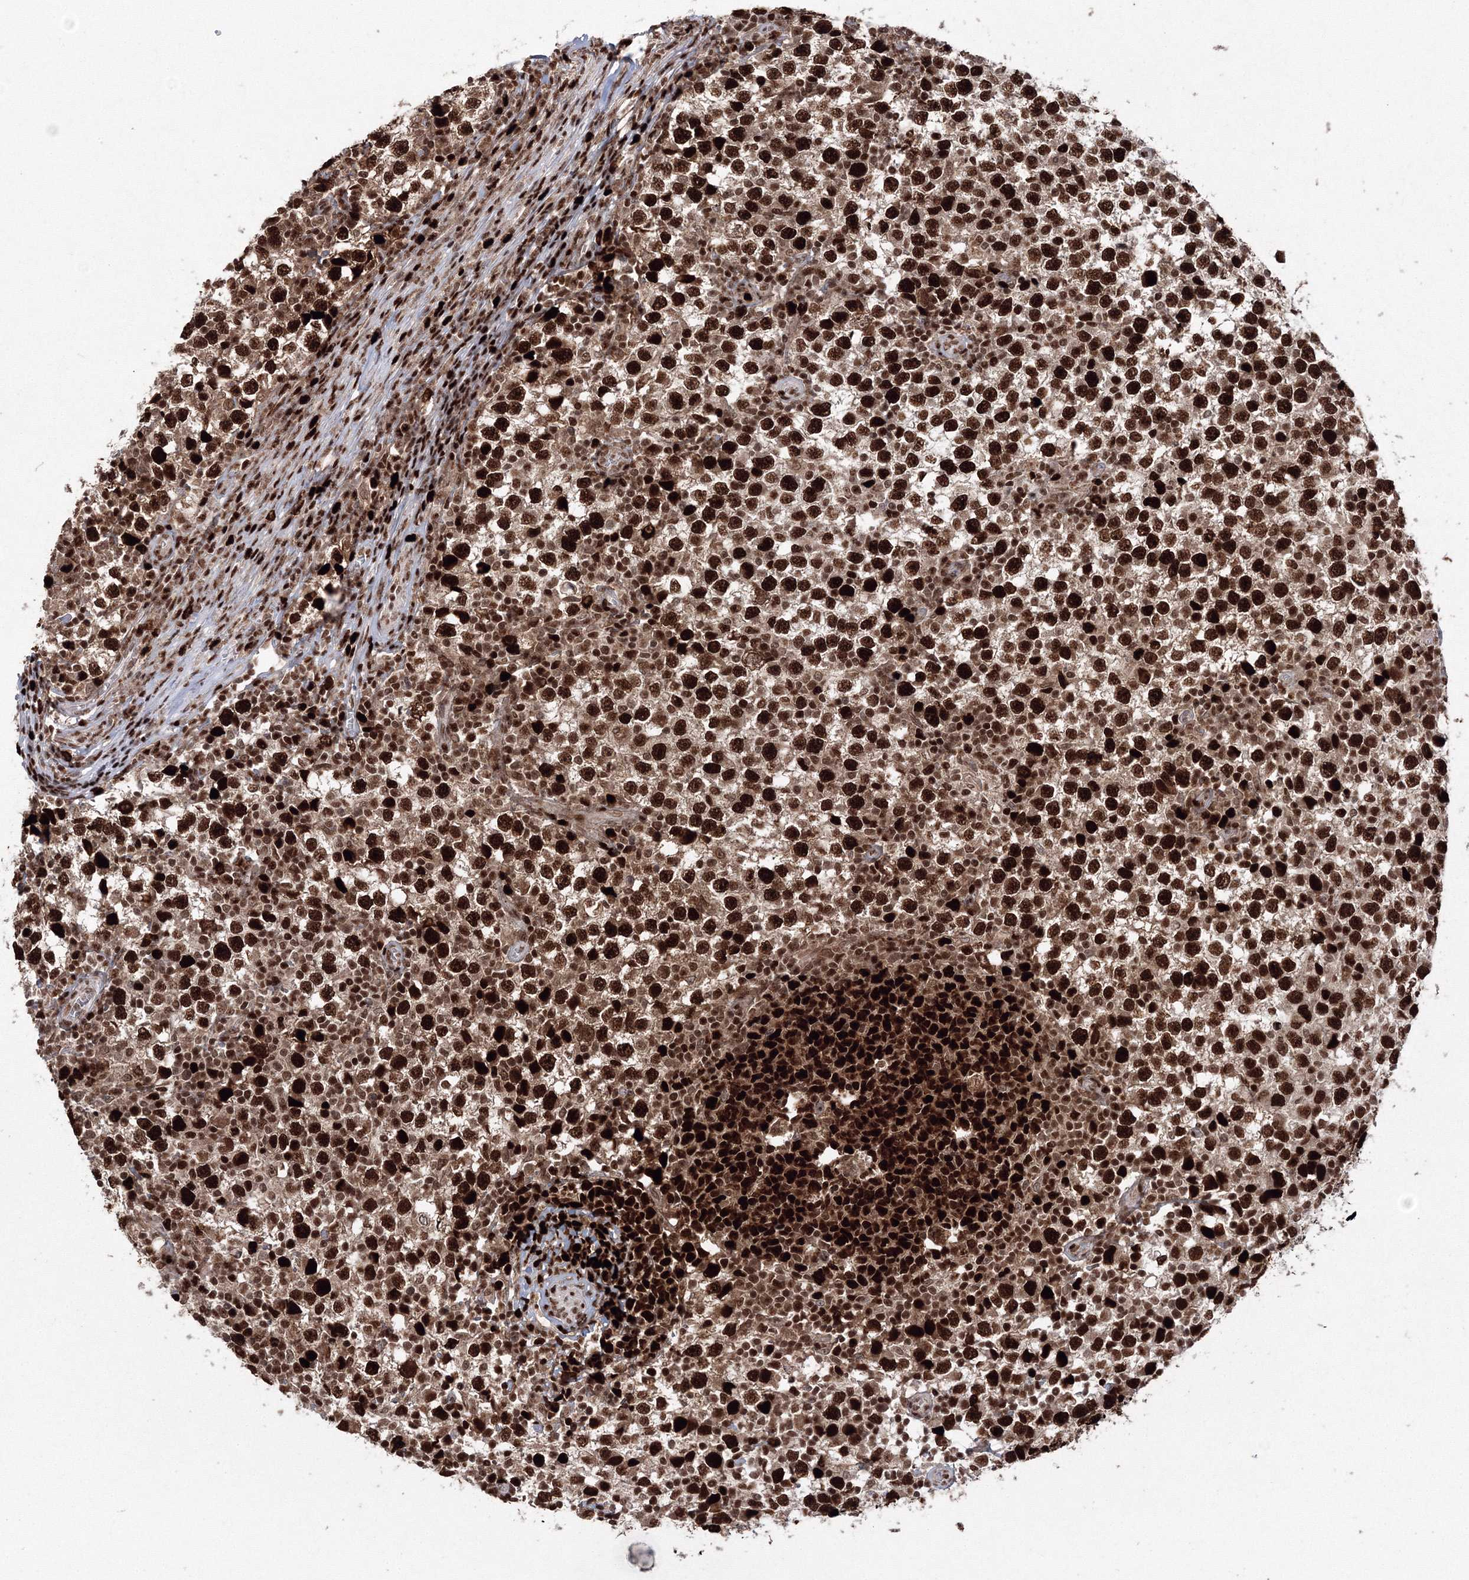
{"staining": {"intensity": "strong", "quantity": ">75%", "location": "nuclear"}, "tissue": "testis cancer", "cell_type": "Tumor cells", "image_type": "cancer", "snomed": [{"axis": "morphology", "description": "Seminoma, NOS"}, {"axis": "topography", "description": "Testis"}], "caption": "This histopathology image displays IHC staining of human testis seminoma, with high strong nuclear expression in about >75% of tumor cells.", "gene": "LIG1", "patient": {"sex": "male", "age": 65}}